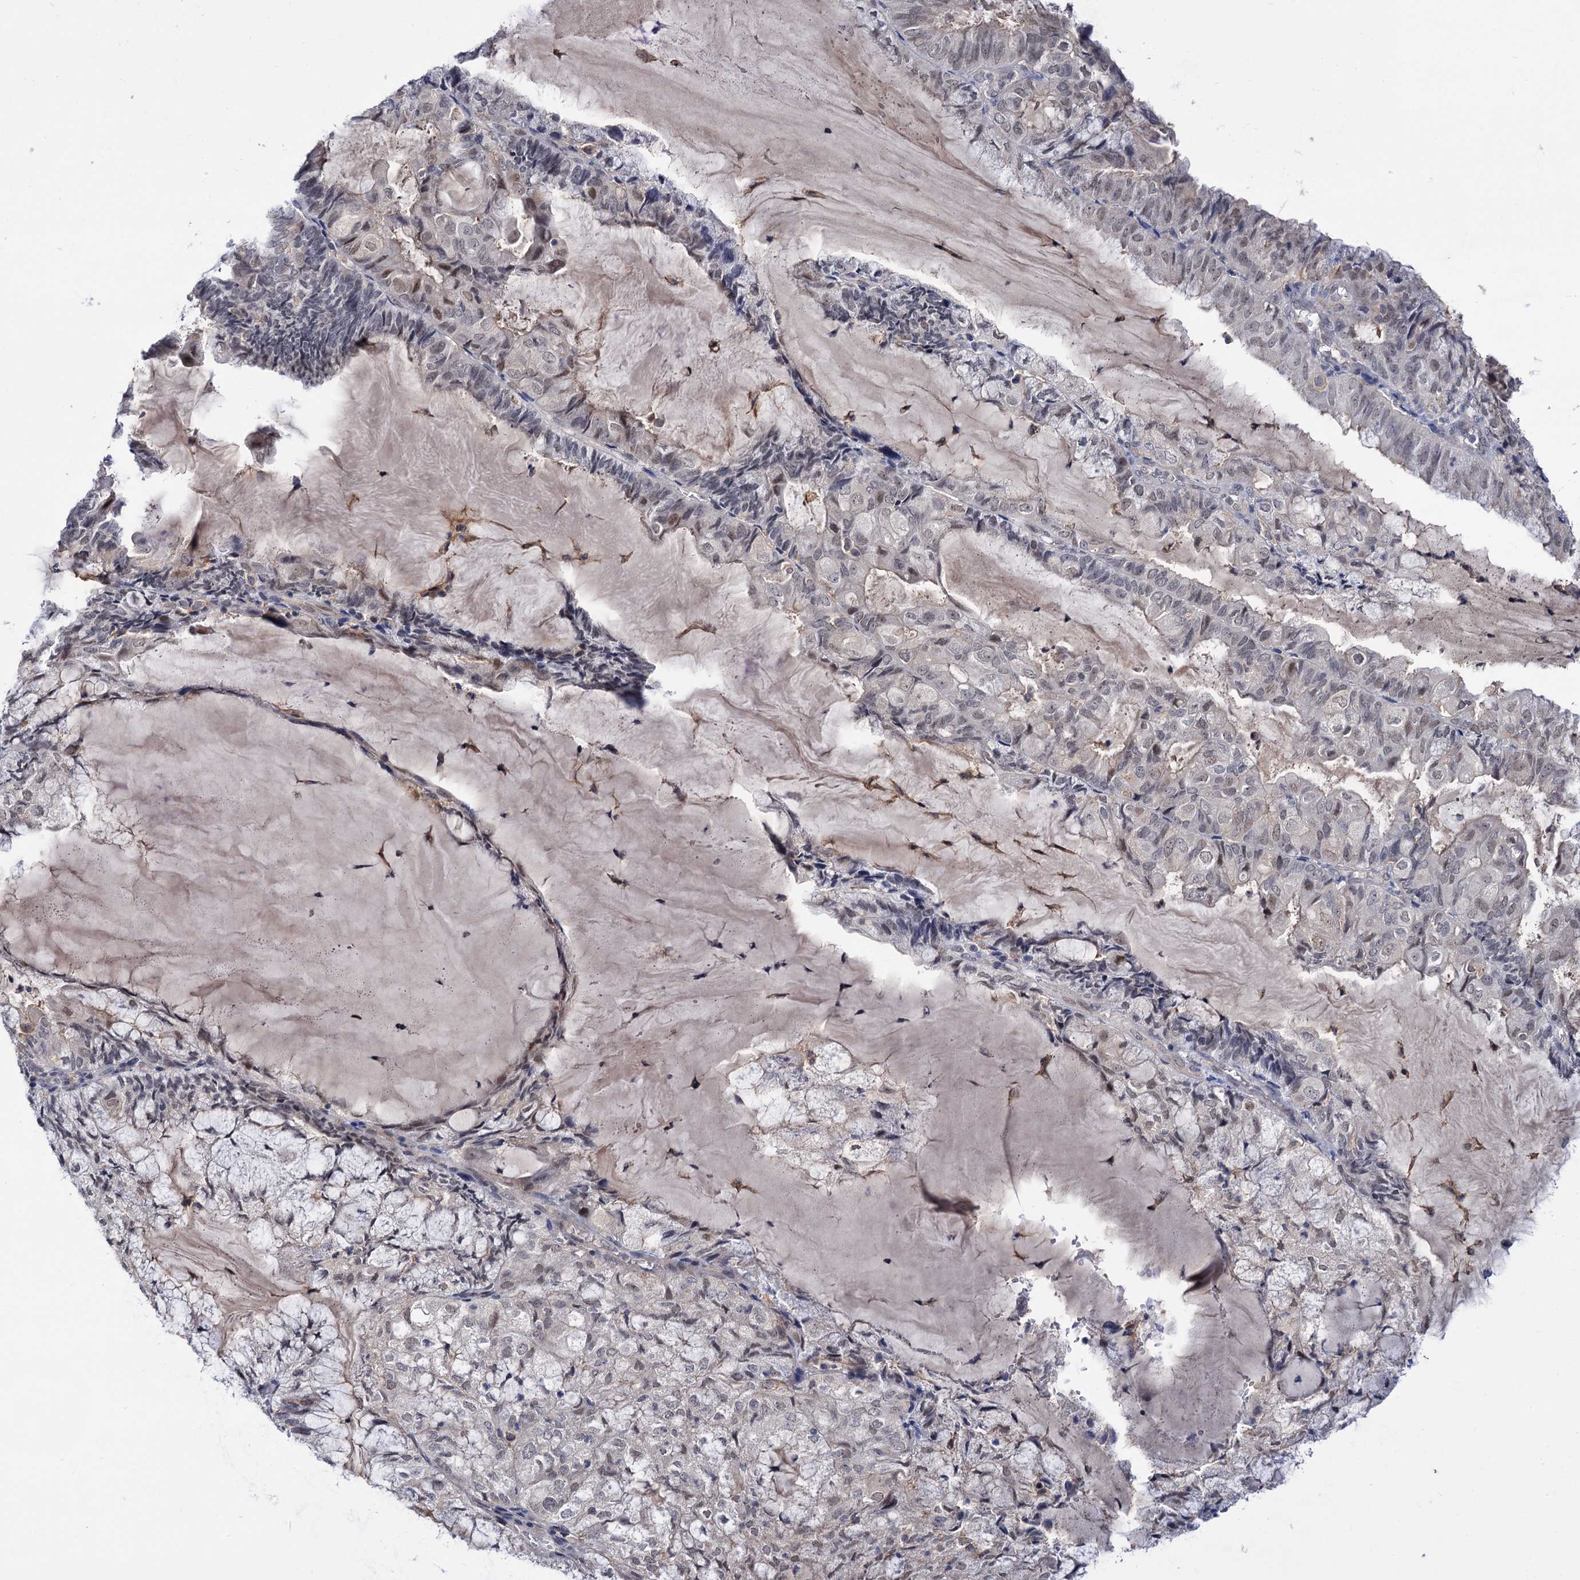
{"staining": {"intensity": "weak", "quantity": "25%-75%", "location": "nuclear"}, "tissue": "endometrial cancer", "cell_type": "Tumor cells", "image_type": "cancer", "snomed": [{"axis": "morphology", "description": "Adenocarcinoma, NOS"}, {"axis": "topography", "description": "Endometrium"}], "caption": "The image exhibits immunohistochemical staining of endometrial adenocarcinoma. There is weak nuclear staining is present in about 25%-75% of tumor cells.", "gene": "NEK10", "patient": {"sex": "female", "age": 81}}